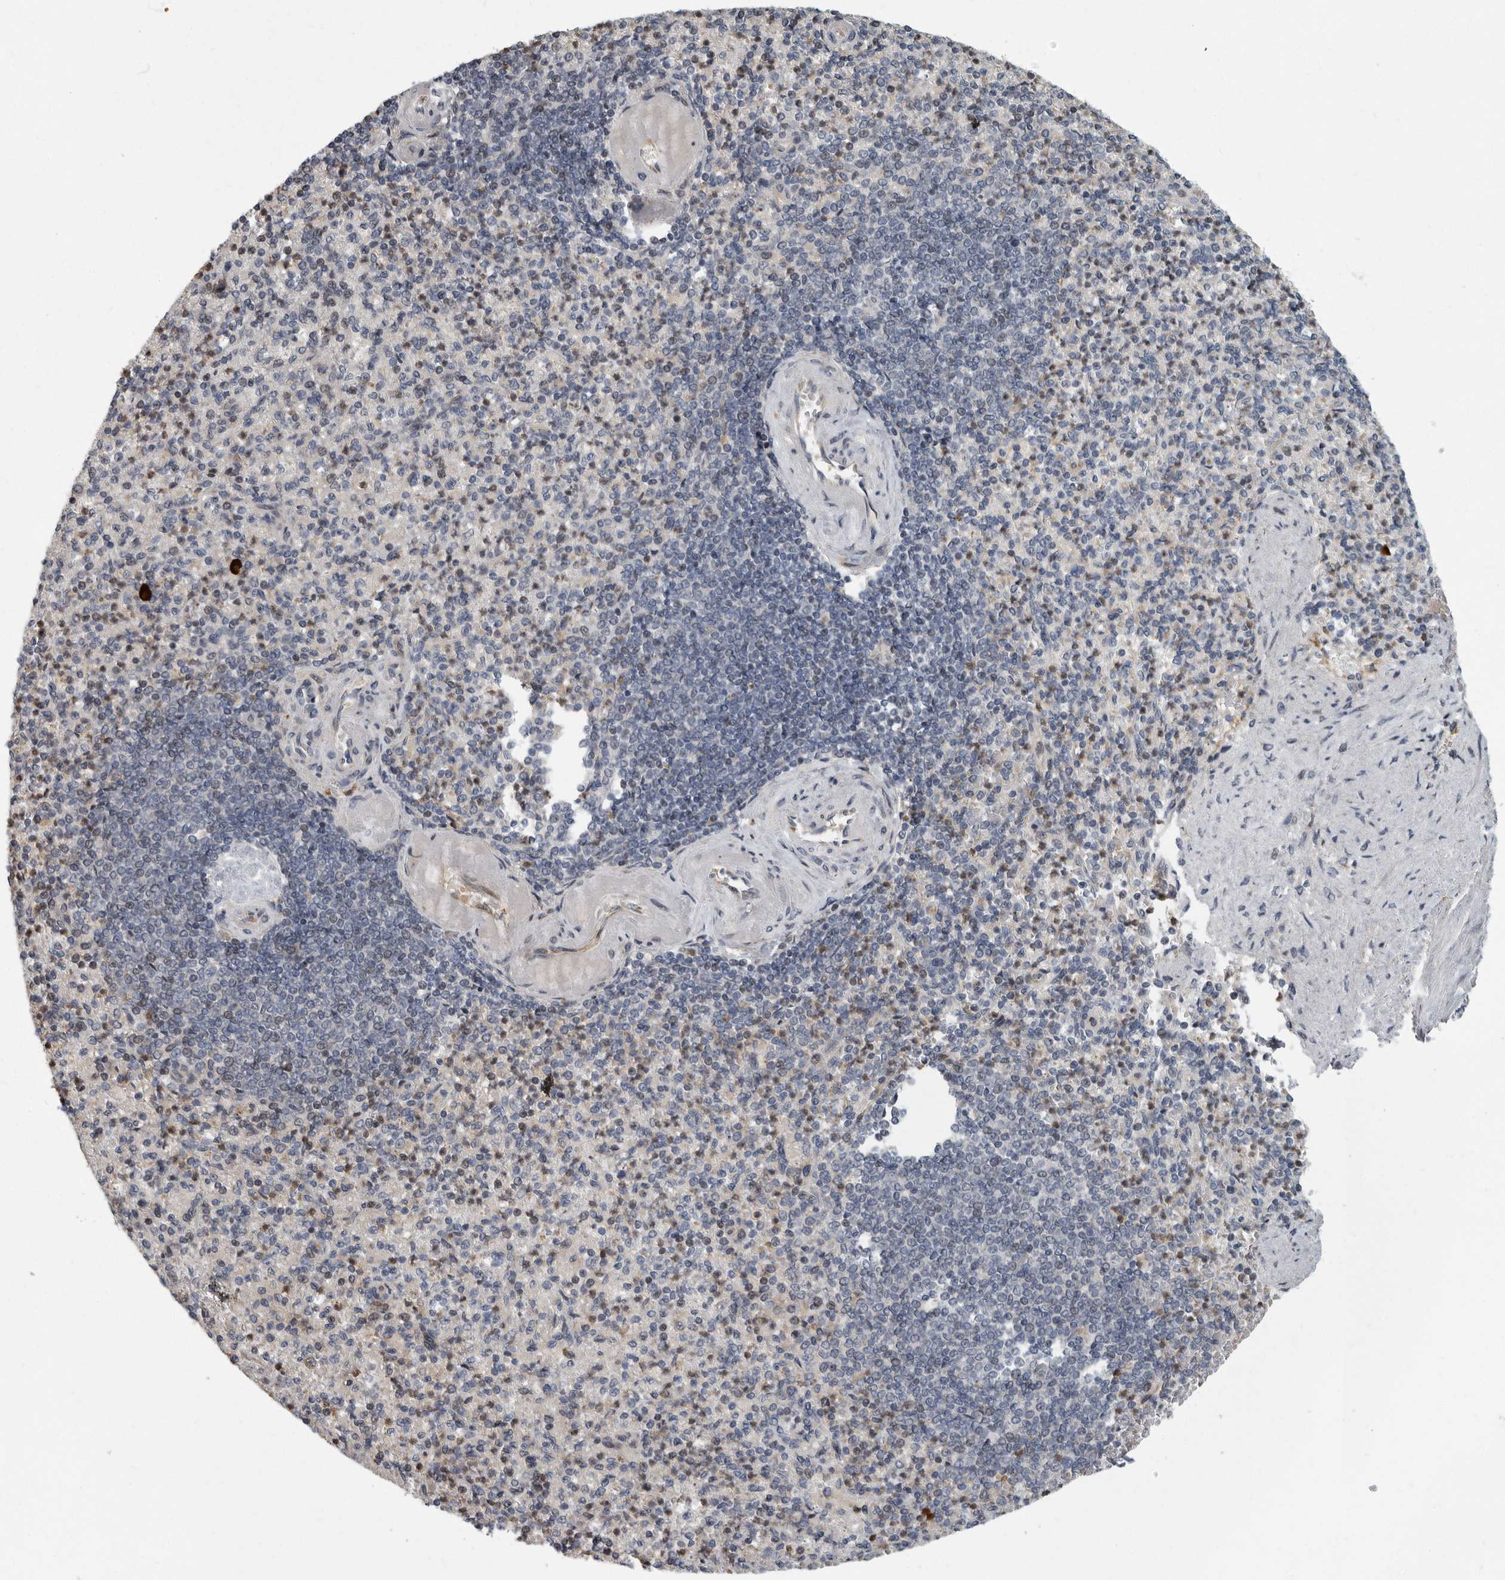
{"staining": {"intensity": "weak", "quantity": "25%-75%", "location": "cytoplasmic/membranous"}, "tissue": "spleen", "cell_type": "Cells in red pulp", "image_type": "normal", "snomed": [{"axis": "morphology", "description": "Normal tissue, NOS"}, {"axis": "topography", "description": "Spleen"}], "caption": "Immunohistochemical staining of benign spleen reveals weak cytoplasmic/membranous protein expression in about 25%-75% of cells in red pulp.", "gene": "PDCD11", "patient": {"sex": "female", "age": 74}}